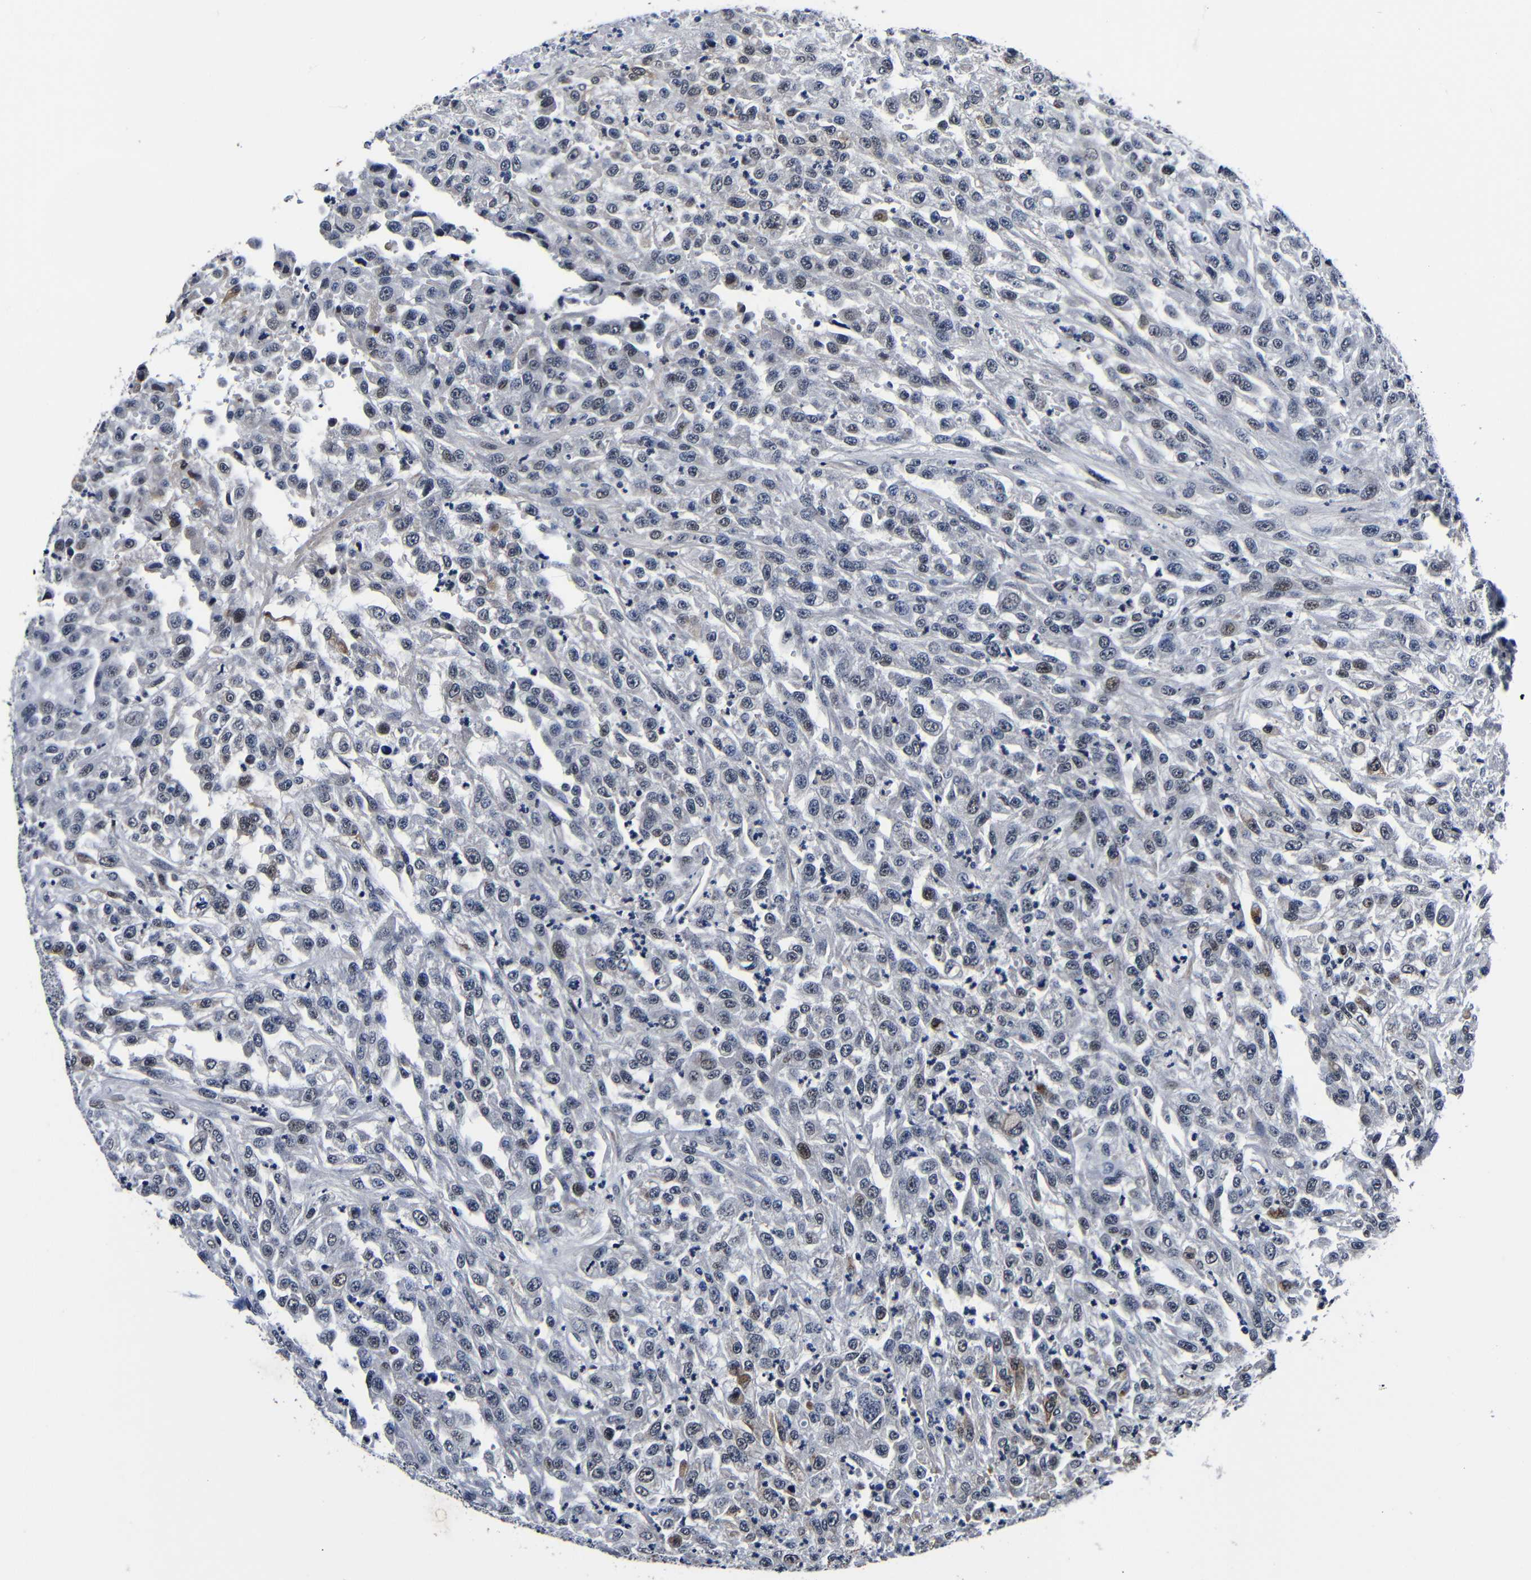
{"staining": {"intensity": "weak", "quantity": "<25%", "location": "nuclear"}, "tissue": "urothelial cancer", "cell_type": "Tumor cells", "image_type": "cancer", "snomed": [{"axis": "morphology", "description": "Urothelial carcinoma, High grade"}, {"axis": "topography", "description": "Urinary bladder"}], "caption": "The IHC photomicrograph has no significant positivity in tumor cells of high-grade urothelial carcinoma tissue.", "gene": "DEPP1", "patient": {"sex": "male", "age": 46}}